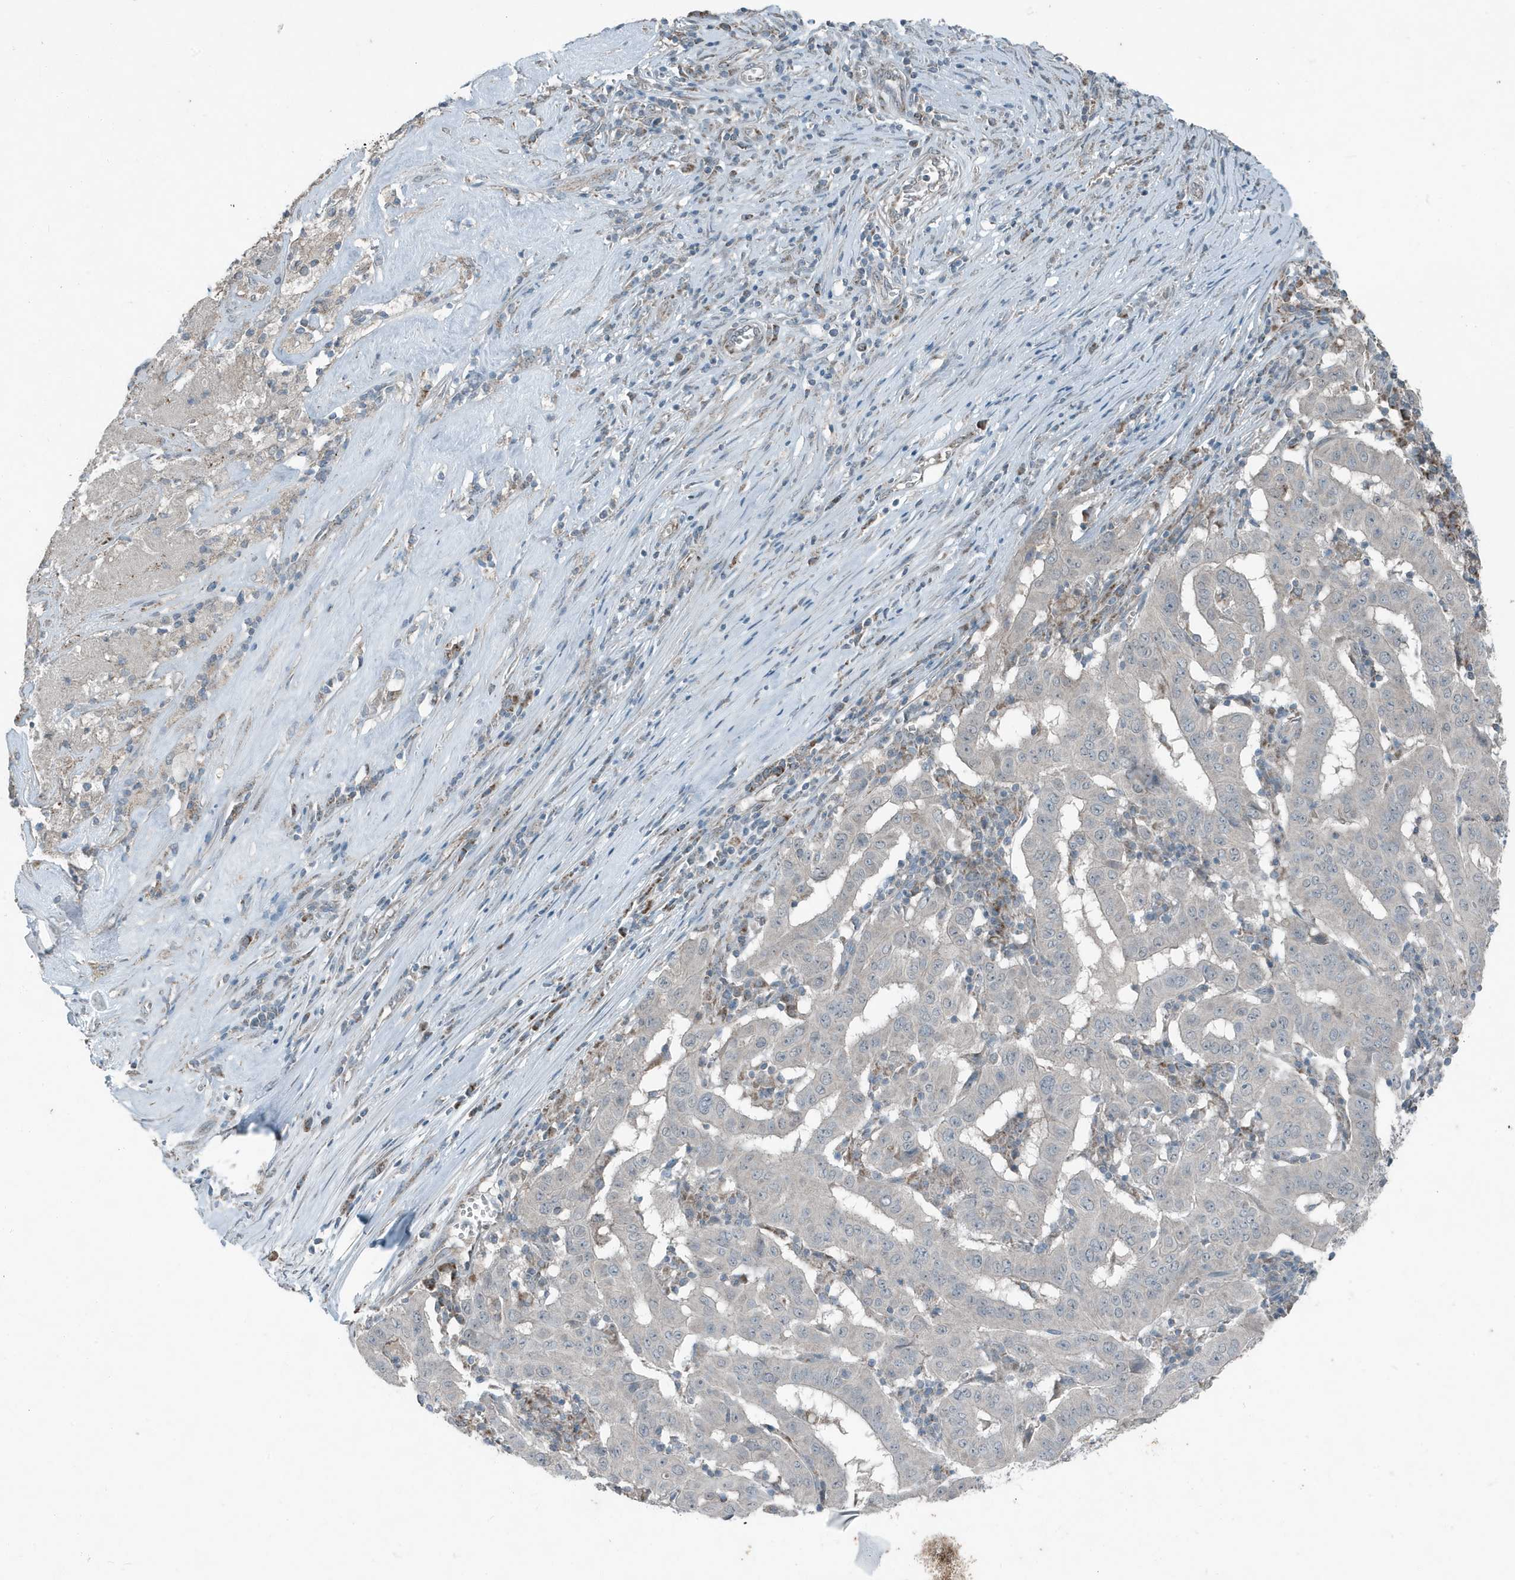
{"staining": {"intensity": "negative", "quantity": "none", "location": "none"}, "tissue": "pancreatic cancer", "cell_type": "Tumor cells", "image_type": "cancer", "snomed": [{"axis": "morphology", "description": "Adenocarcinoma, NOS"}, {"axis": "topography", "description": "Pancreas"}], "caption": "This micrograph is of adenocarcinoma (pancreatic) stained with immunohistochemistry (IHC) to label a protein in brown with the nuclei are counter-stained blue. There is no expression in tumor cells.", "gene": "MT-CYB", "patient": {"sex": "male", "age": 63}}